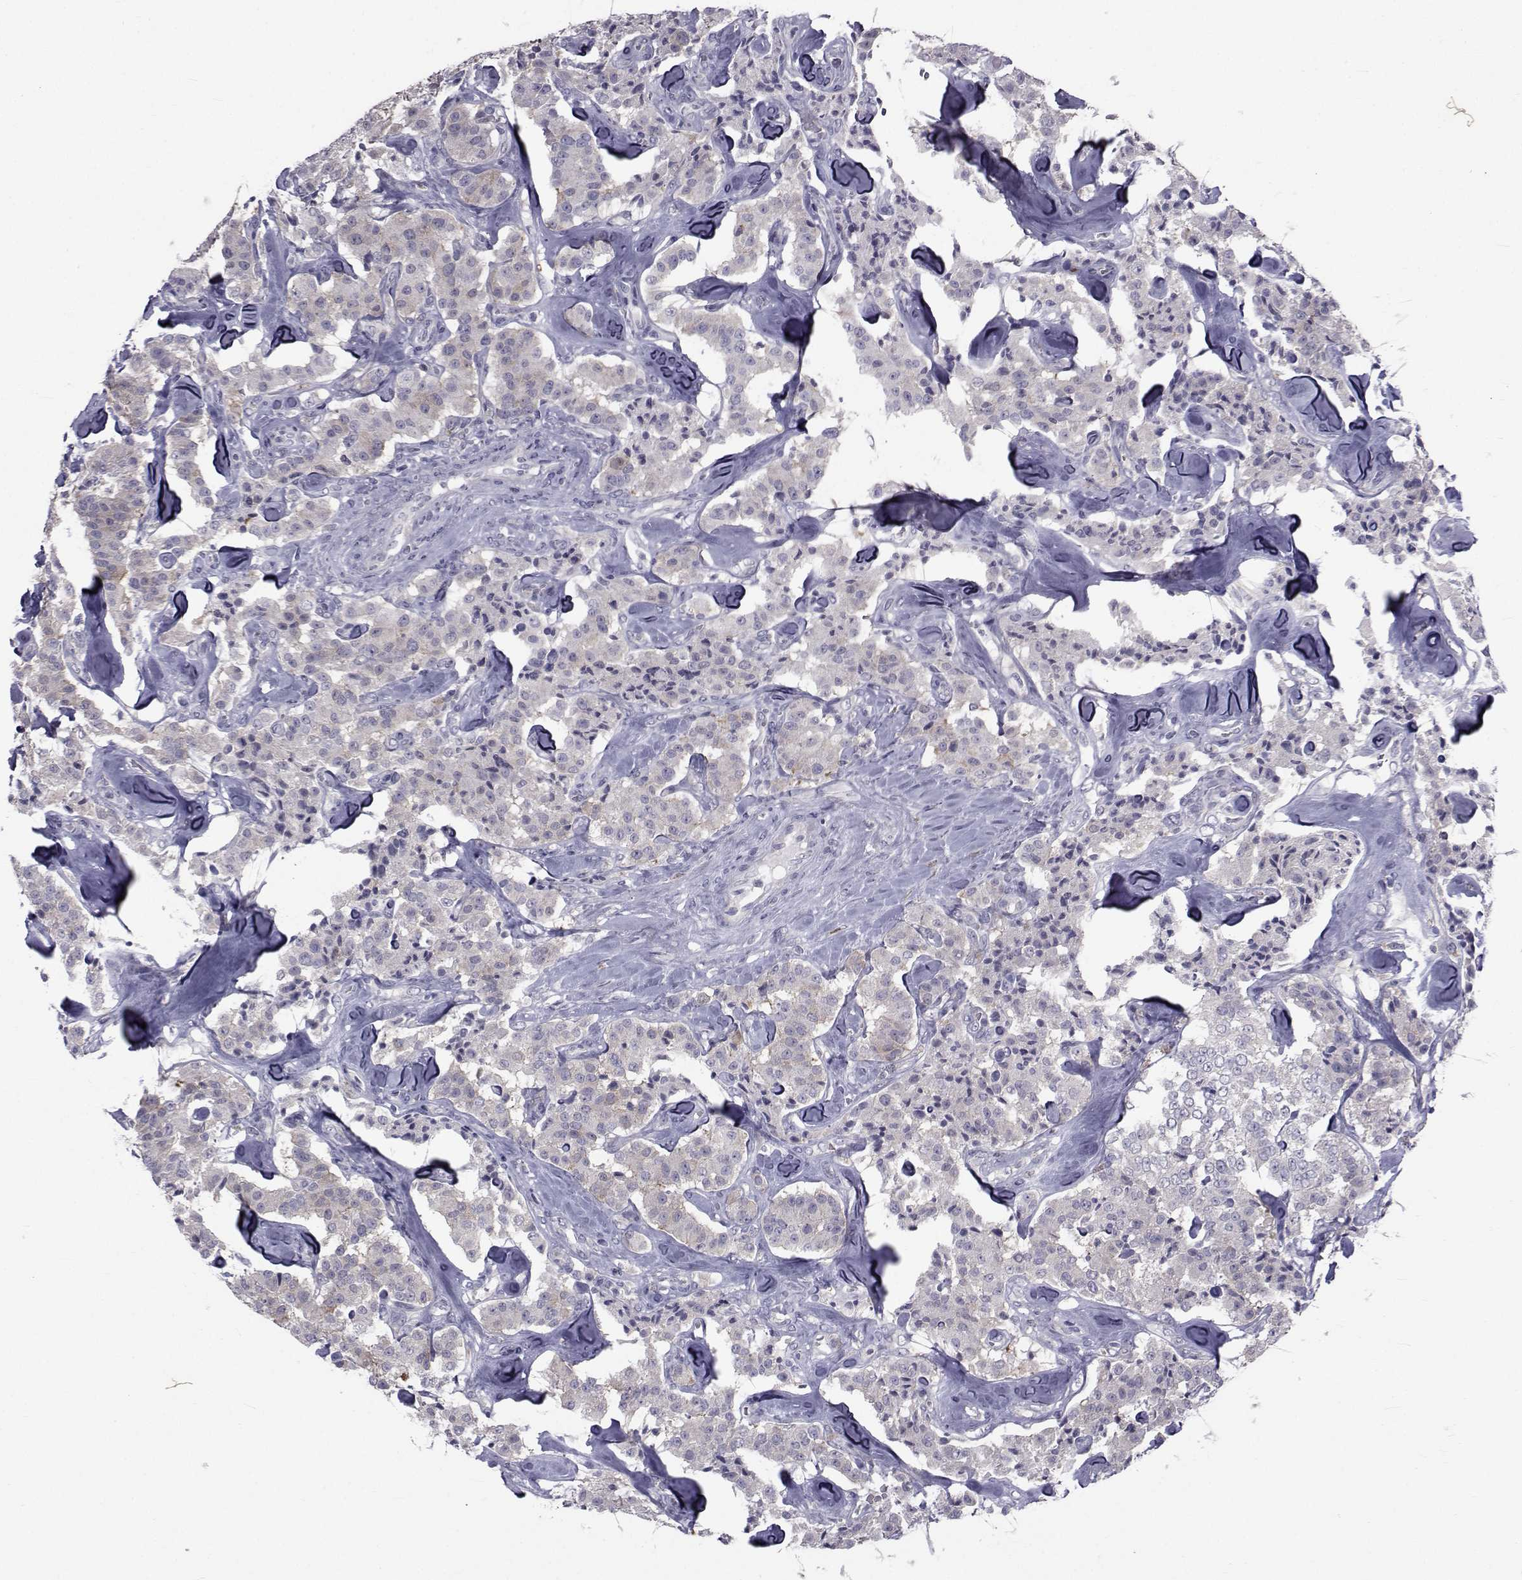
{"staining": {"intensity": "weak", "quantity": "<25%", "location": "cytoplasmic/membranous"}, "tissue": "carcinoid", "cell_type": "Tumor cells", "image_type": "cancer", "snomed": [{"axis": "morphology", "description": "Carcinoid, malignant, NOS"}, {"axis": "topography", "description": "Pancreas"}], "caption": "A micrograph of human malignant carcinoid is negative for staining in tumor cells.", "gene": "SLC30A10", "patient": {"sex": "male", "age": 41}}